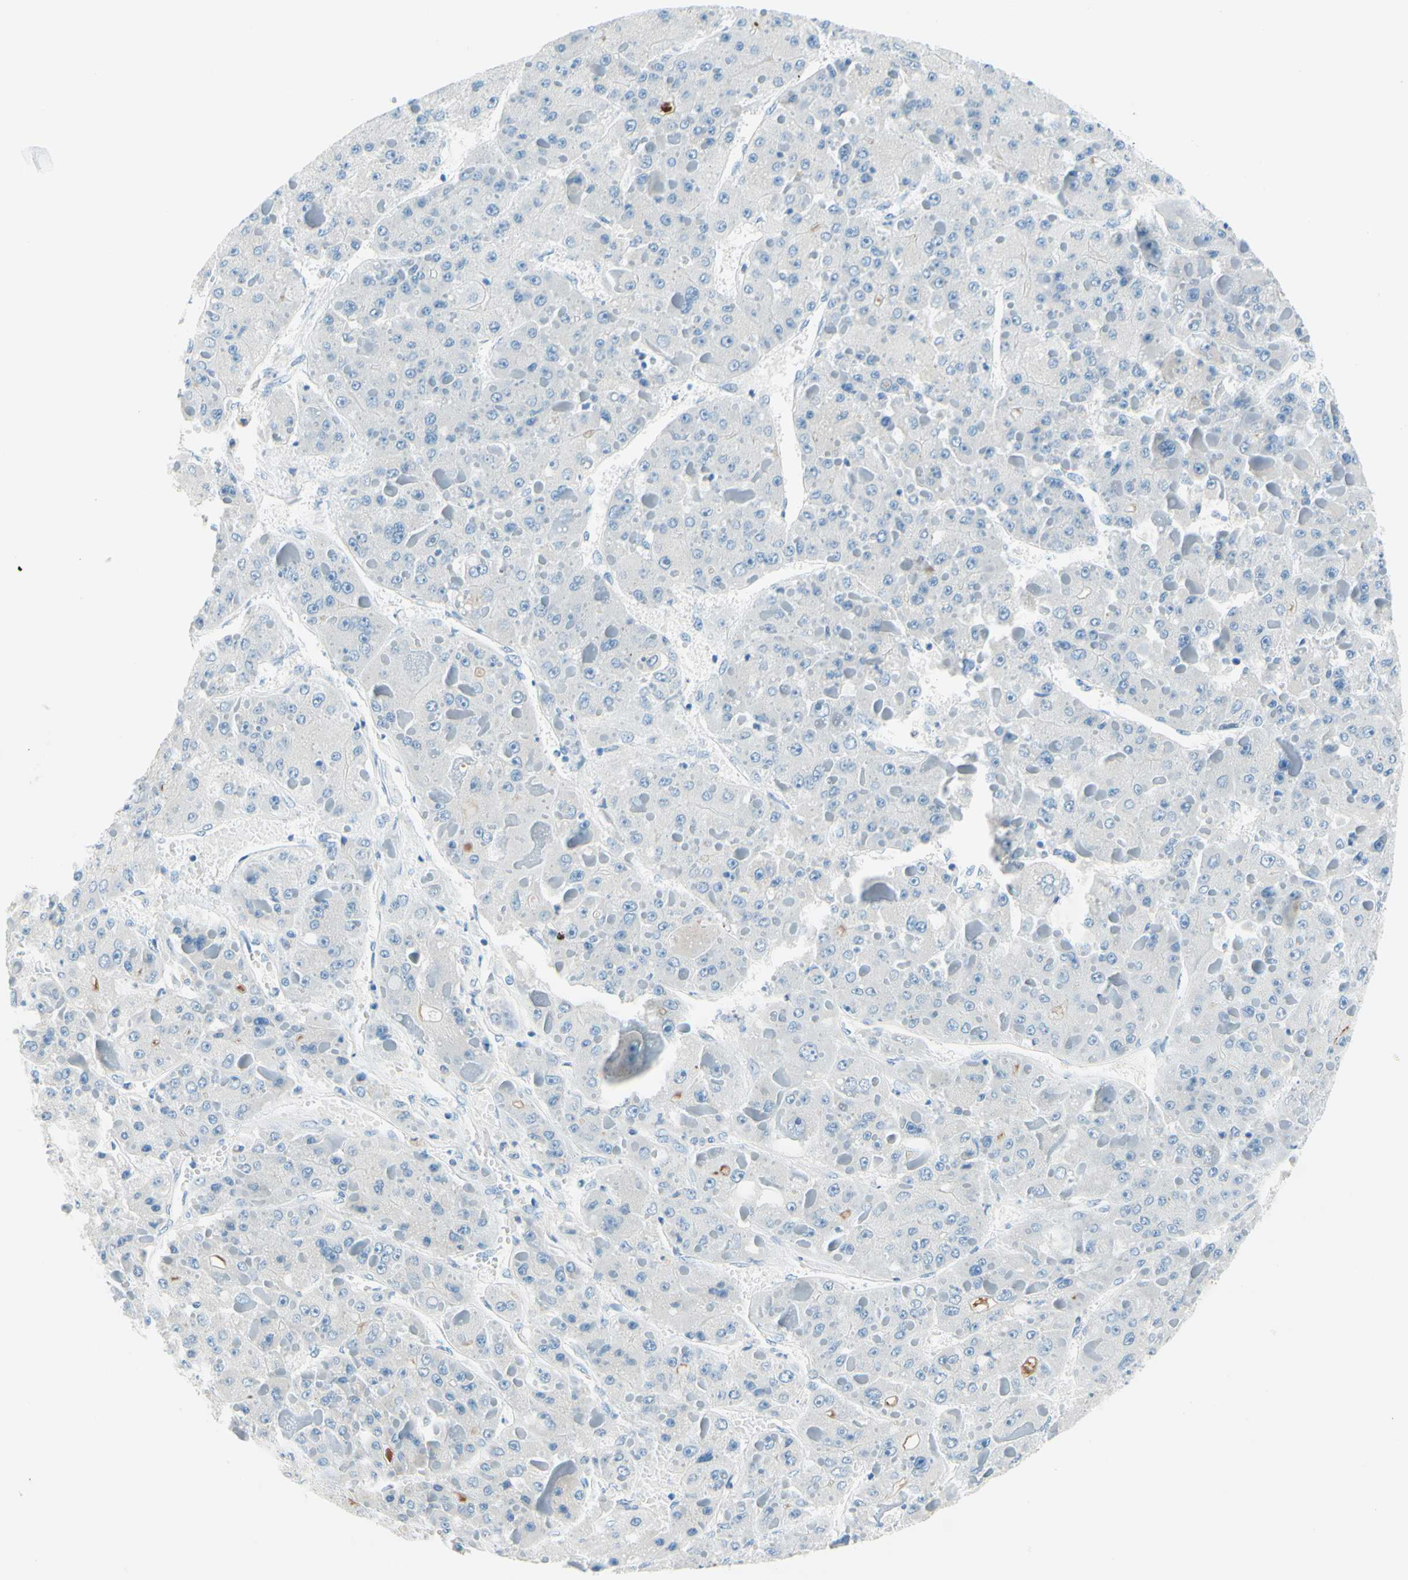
{"staining": {"intensity": "negative", "quantity": "none", "location": "none"}, "tissue": "liver cancer", "cell_type": "Tumor cells", "image_type": "cancer", "snomed": [{"axis": "morphology", "description": "Carcinoma, Hepatocellular, NOS"}, {"axis": "topography", "description": "Liver"}], "caption": "Immunohistochemistry photomicrograph of human liver cancer (hepatocellular carcinoma) stained for a protein (brown), which shows no staining in tumor cells.", "gene": "PASD1", "patient": {"sex": "female", "age": 73}}